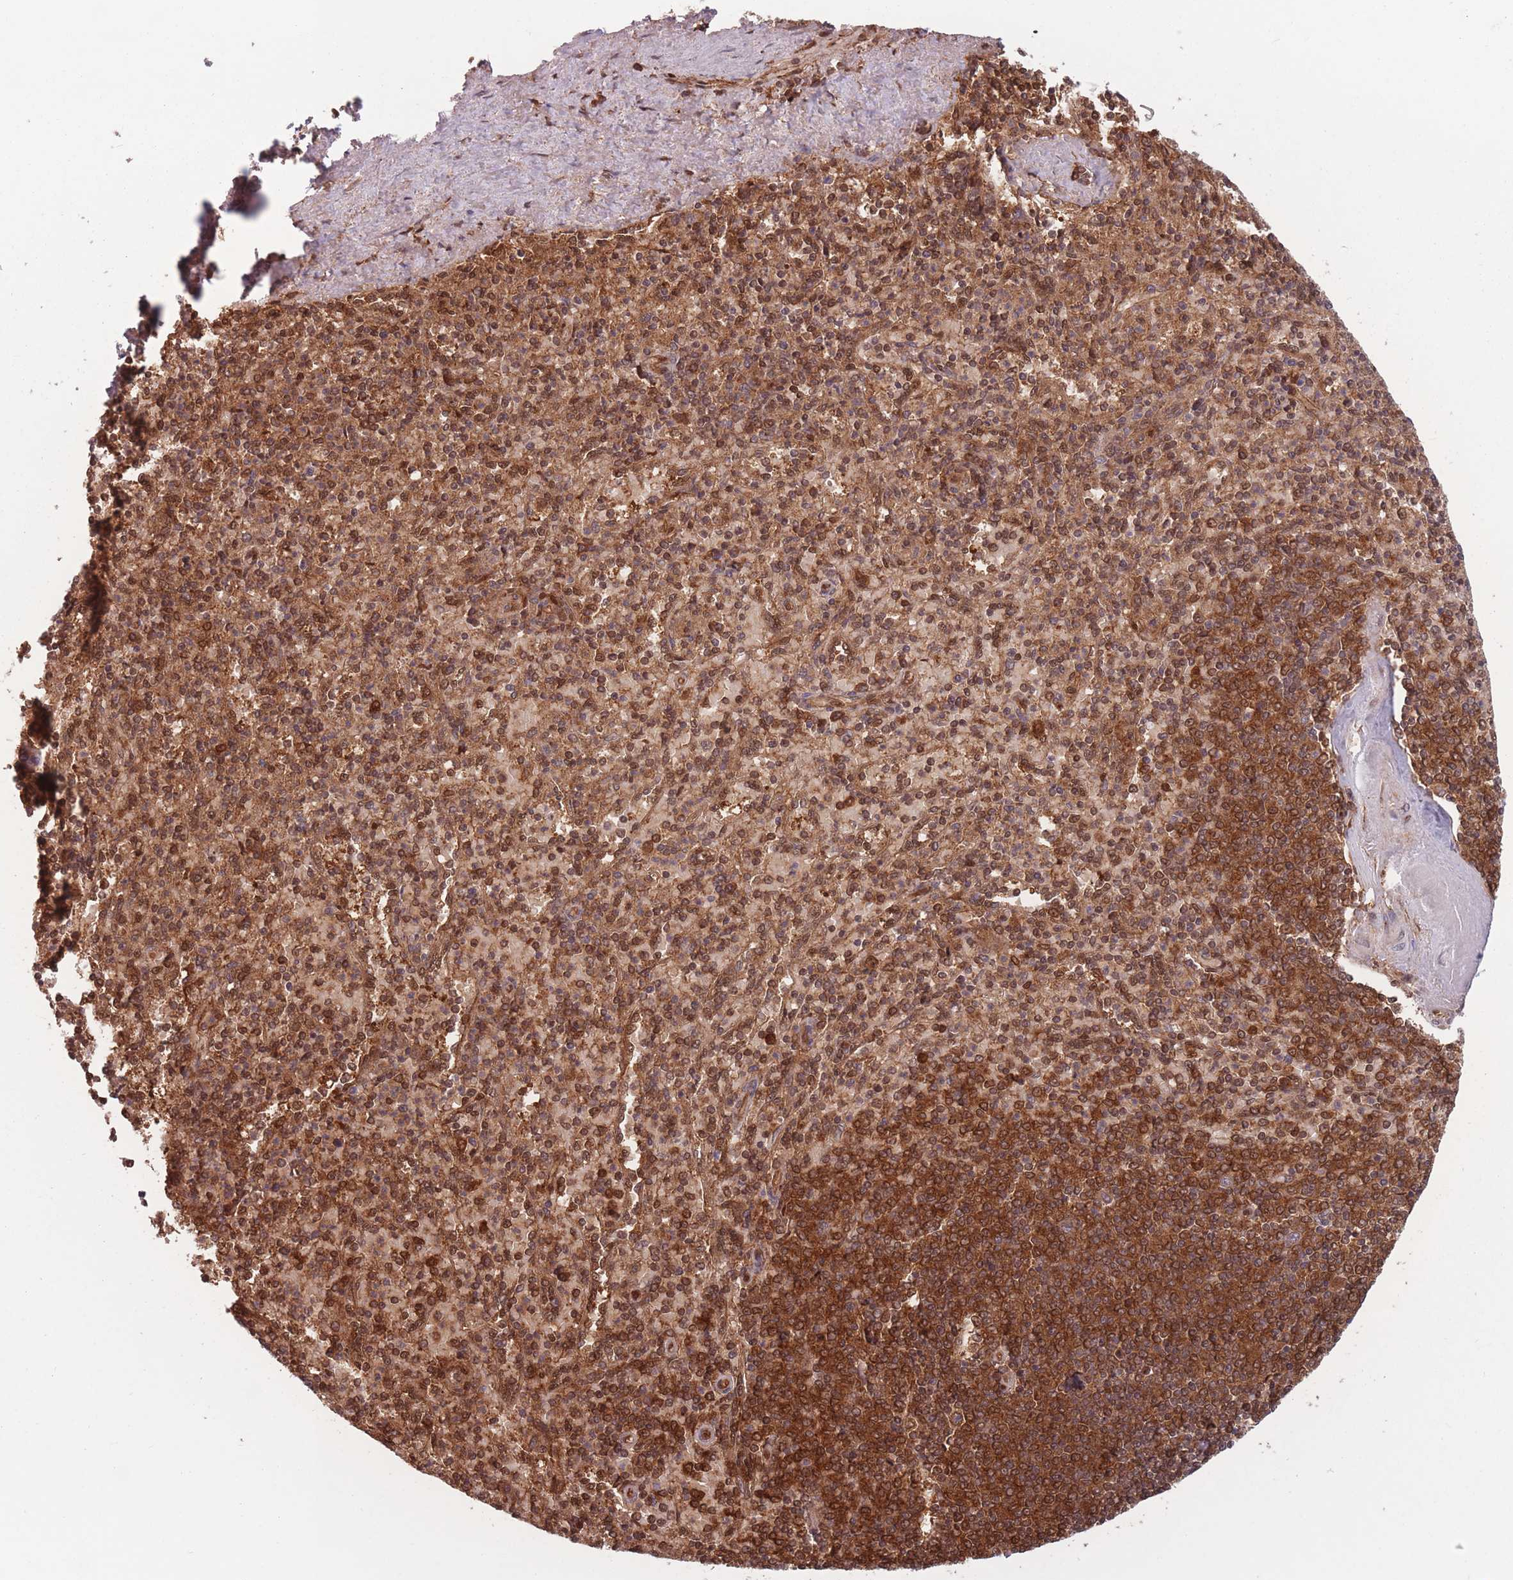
{"staining": {"intensity": "strong", "quantity": ">75%", "location": "cytoplasmic/membranous"}, "tissue": "spleen", "cell_type": "Cells in red pulp", "image_type": "normal", "snomed": [{"axis": "morphology", "description": "Normal tissue, NOS"}, {"axis": "topography", "description": "Spleen"}], "caption": "Protein expression by IHC demonstrates strong cytoplasmic/membranous positivity in approximately >75% of cells in red pulp in benign spleen.", "gene": "PODXL2", "patient": {"sex": "male", "age": 82}}